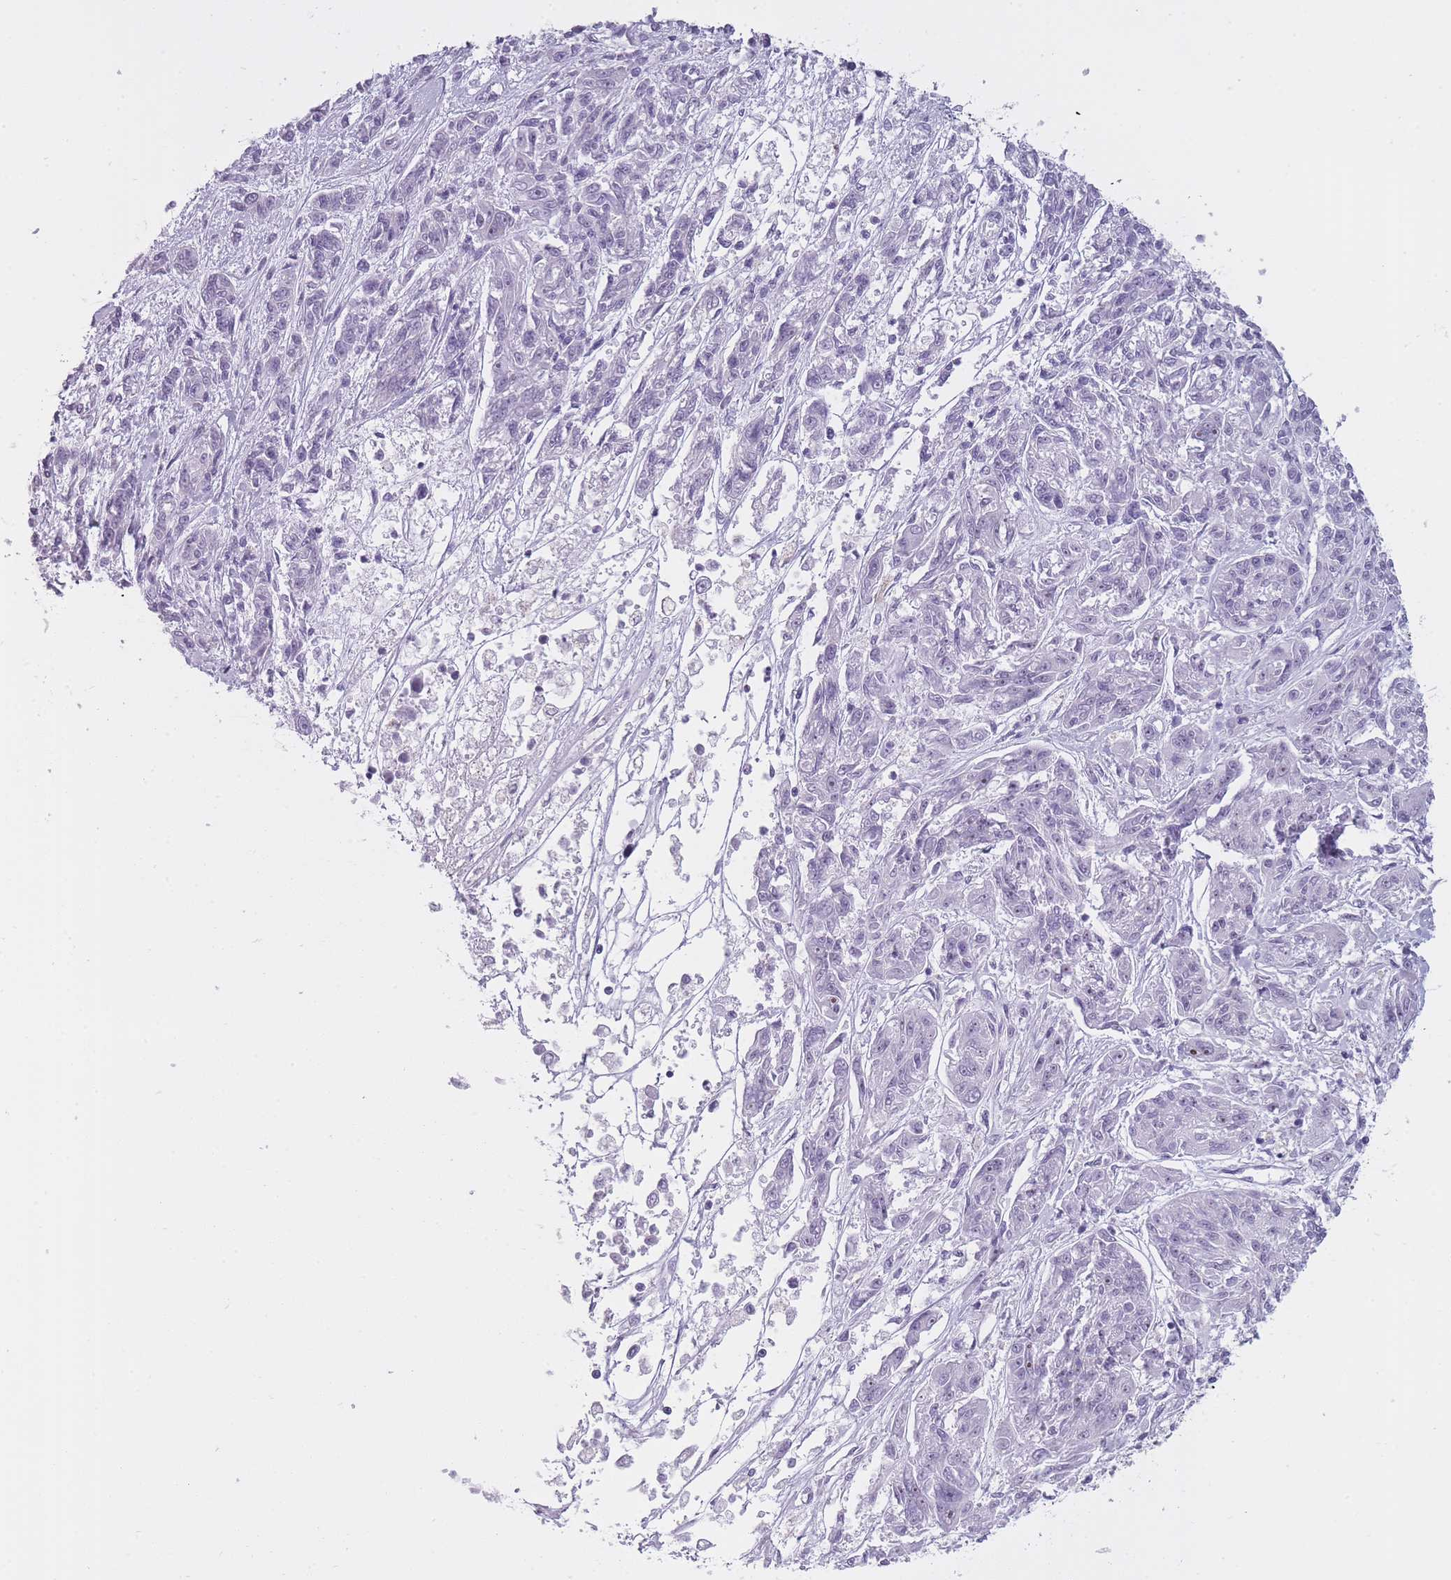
{"staining": {"intensity": "negative", "quantity": "none", "location": "none"}, "tissue": "melanoma", "cell_type": "Tumor cells", "image_type": "cancer", "snomed": [{"axis": "morphology", "description": "Malignant melanoma, NOS"}, {"axis": "topography", "description": "Skin"}], "caption": "Tumor cells show no significant protein positivity in malignant melanoma.", "gene": "GOLGA6D", "patient": {"sex": "male", "age": 53}}